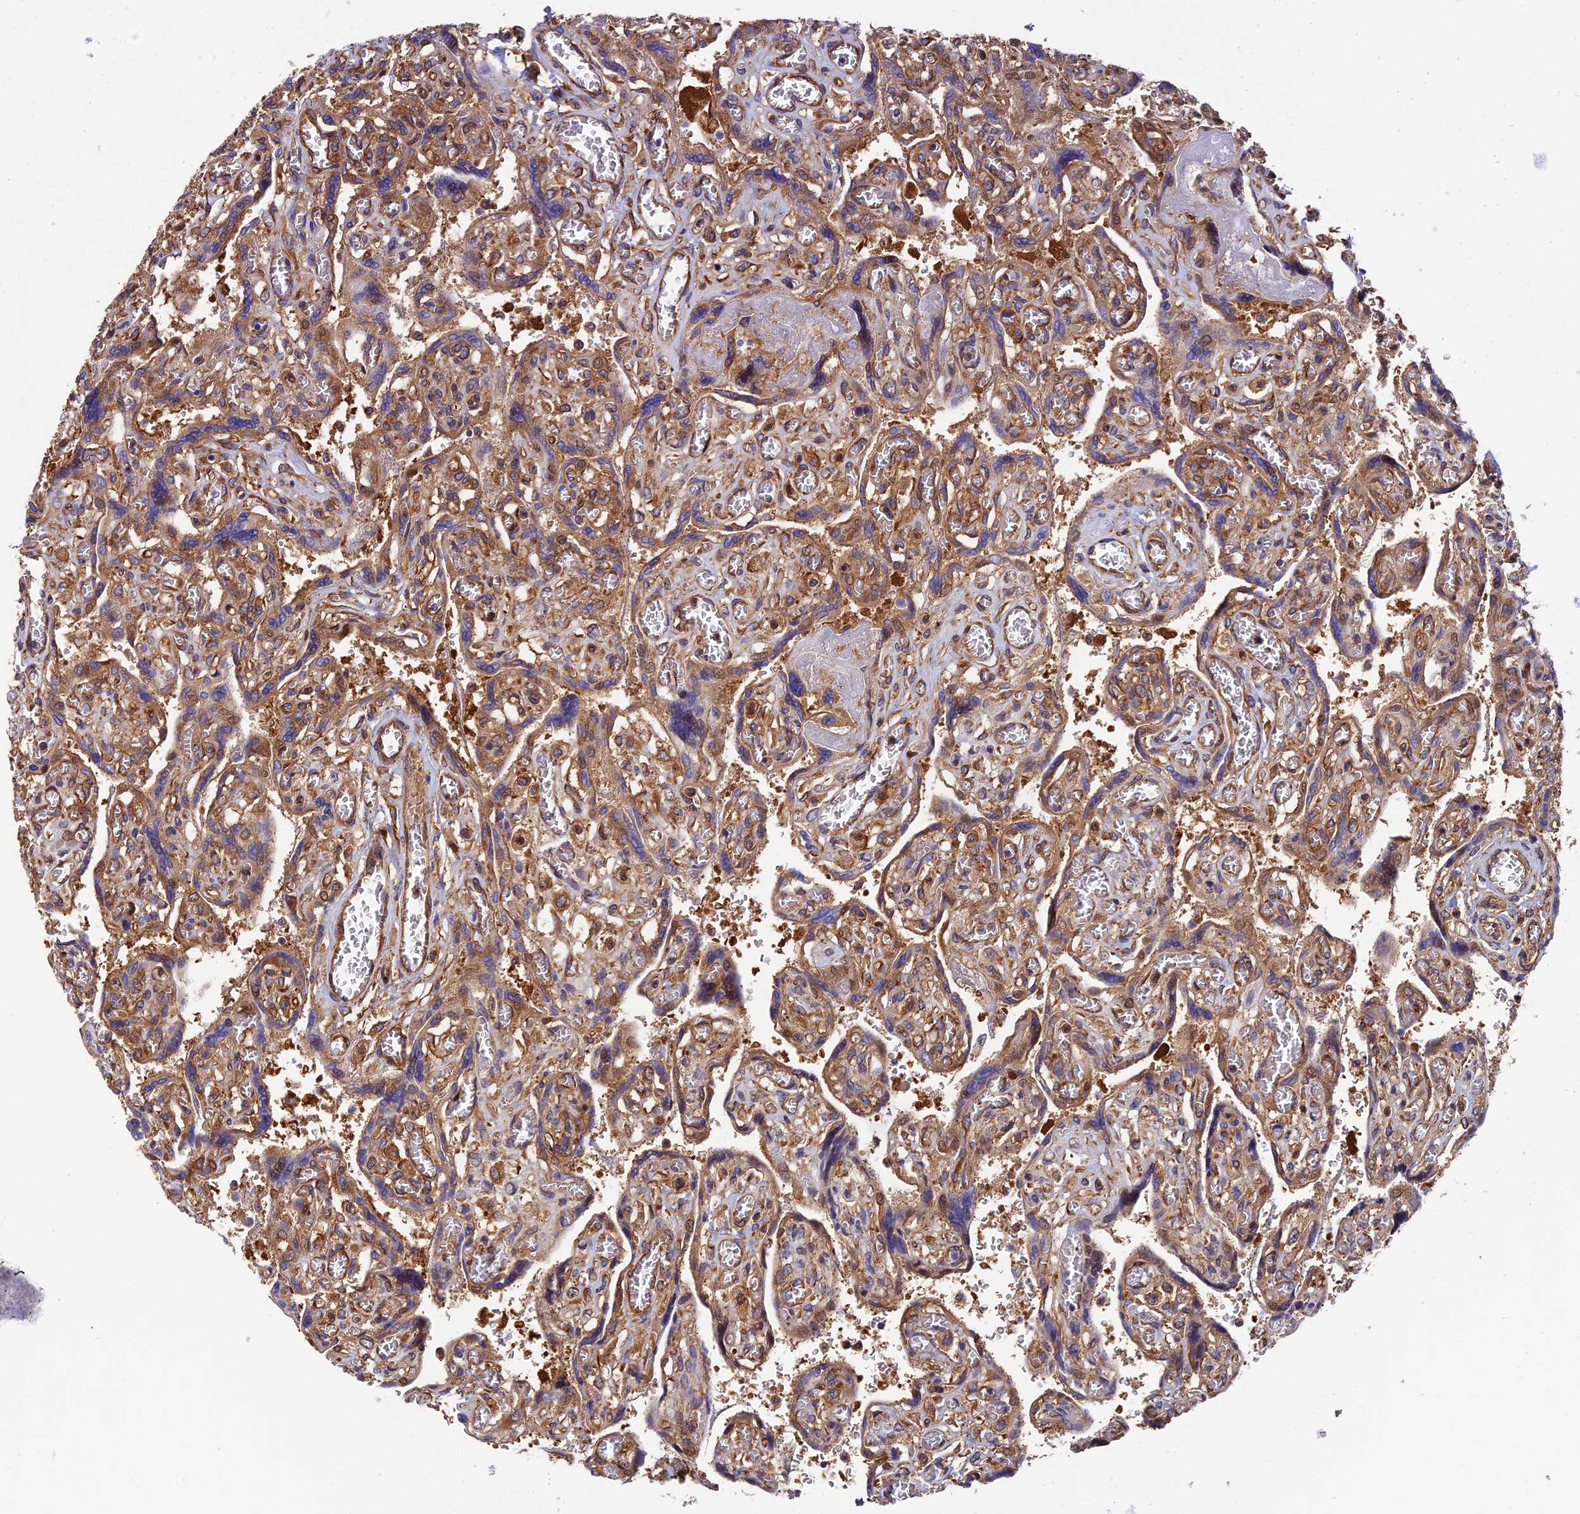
{"staining": {"intensity": "moderate", "quantity": ">75%", "location": "cytoplasmic/membranous"}, "tissue": "placenta", "cell_type": "Trophoblastic cells", "image_type": "normal", "snomed": [{"axis": "morphology", "description": "Normal tissue, NOS"}, {"axis": "topography", "description": "Placenta"}], "caption": "Immunohistochemical staining of unremarkable placenta shows medium levels of moderate cytoplasmic/membranous expression in approximately >75% of trophoblastic cells.", "gene": "DCTN2", "patient": {"sex": "female", "age": 39}}